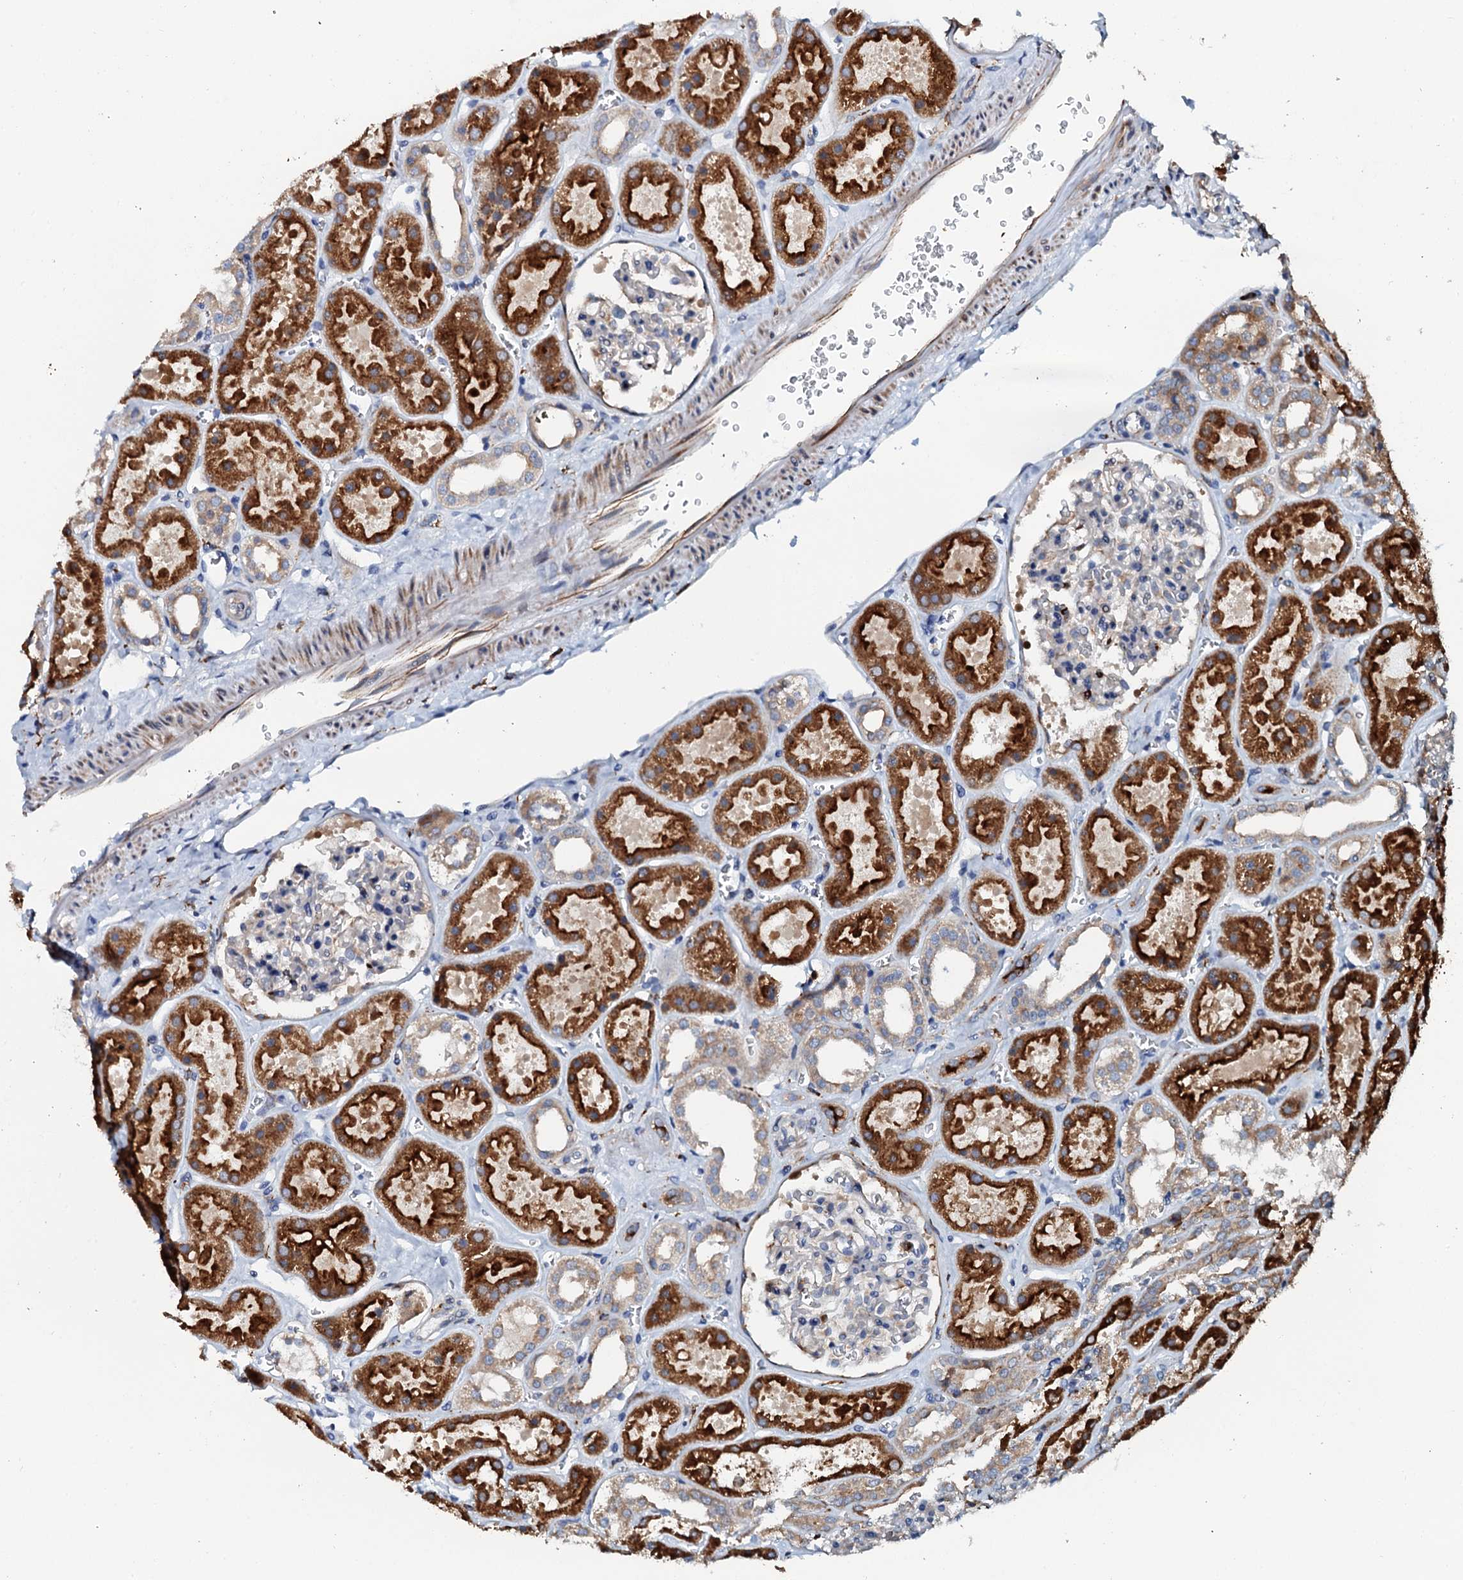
{"staining": {"intensity": "moderate", "quantity": "<25%", "location": "cytoplasmic/membranous"}, "tissue": "kidney", "cell_type": "Cells in glomeruli", "image_type": "normal", "snomed": [{"axis": "morphology", "description": "Normal tissue, NOS"}, {"axis": "topography", "description": "Kidney"}], "caption": "A low amount of moderate cytoplasmic/membranous expression is identified in about <25% of cells in glomeruli in unremarkable kidney.", "gene": "VAMP8", "patient": {"sex": "female", "age": 41}}